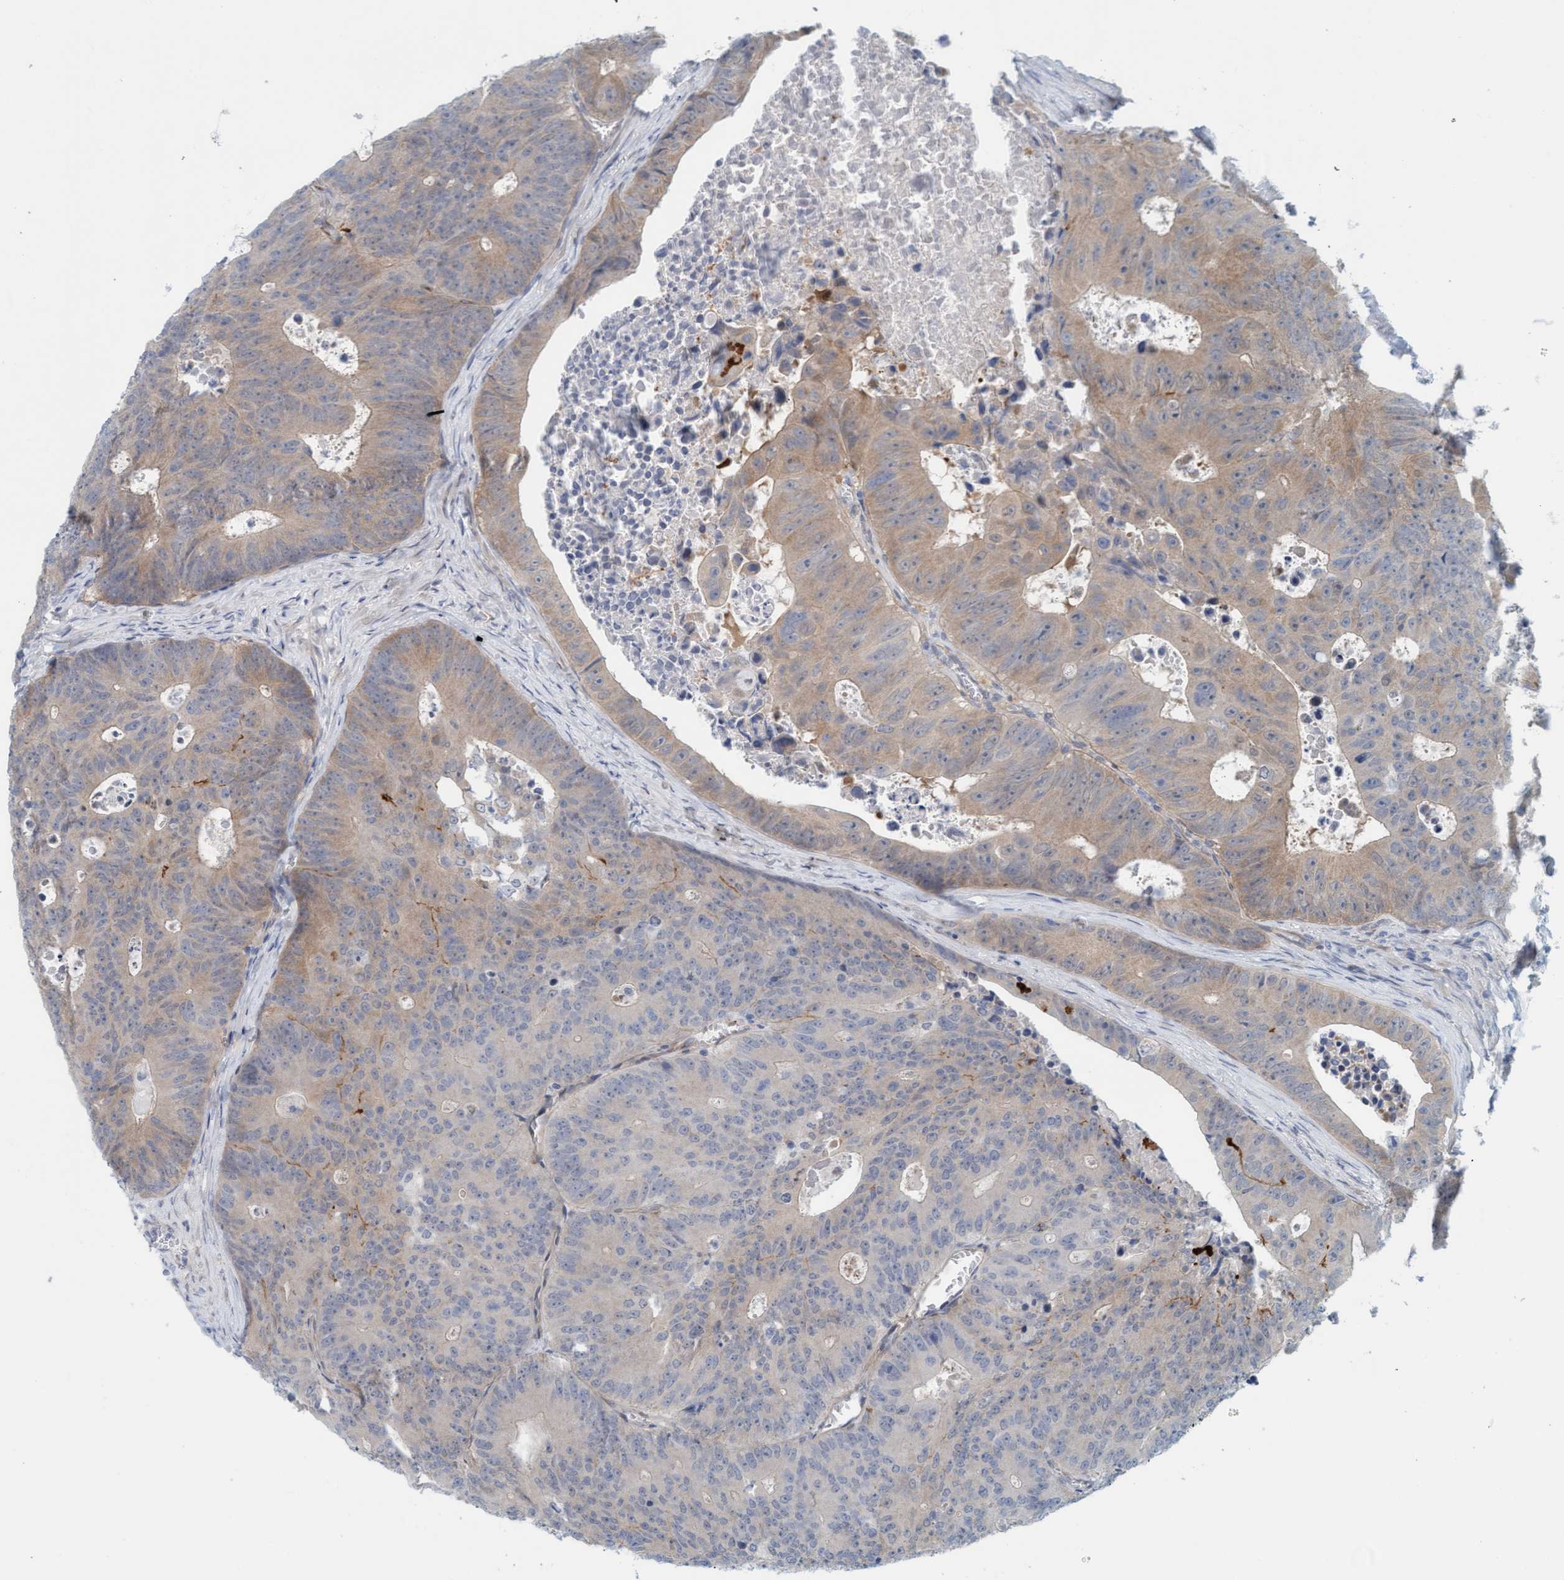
{"staining": {"intensity": "weak", "quantity": "<25%", "location": "cytoplasmic/membranous"}, "tissue": "colorectal cancer", "cell_type": "Tumor cells", "image_type": "cancer", "snomed": [{"axis": "morphology", "description": "Adenocarcinoma, NOS"}, {"axis": "topography", "description": "Colon"}], "caption": "An immunohistochemistry image of adenocarcinoma (colorectal) is shown. There is no staining in tumor cells of adenocarcinoma (colorectal). The staining was performed using DAB to visualize the protein expression in brown, while the nuclei were stained in blue with hematoxylin (Magnification: 20x).", "gene": "TSTD2", "patient": {"sex": "male", "age": 87}}